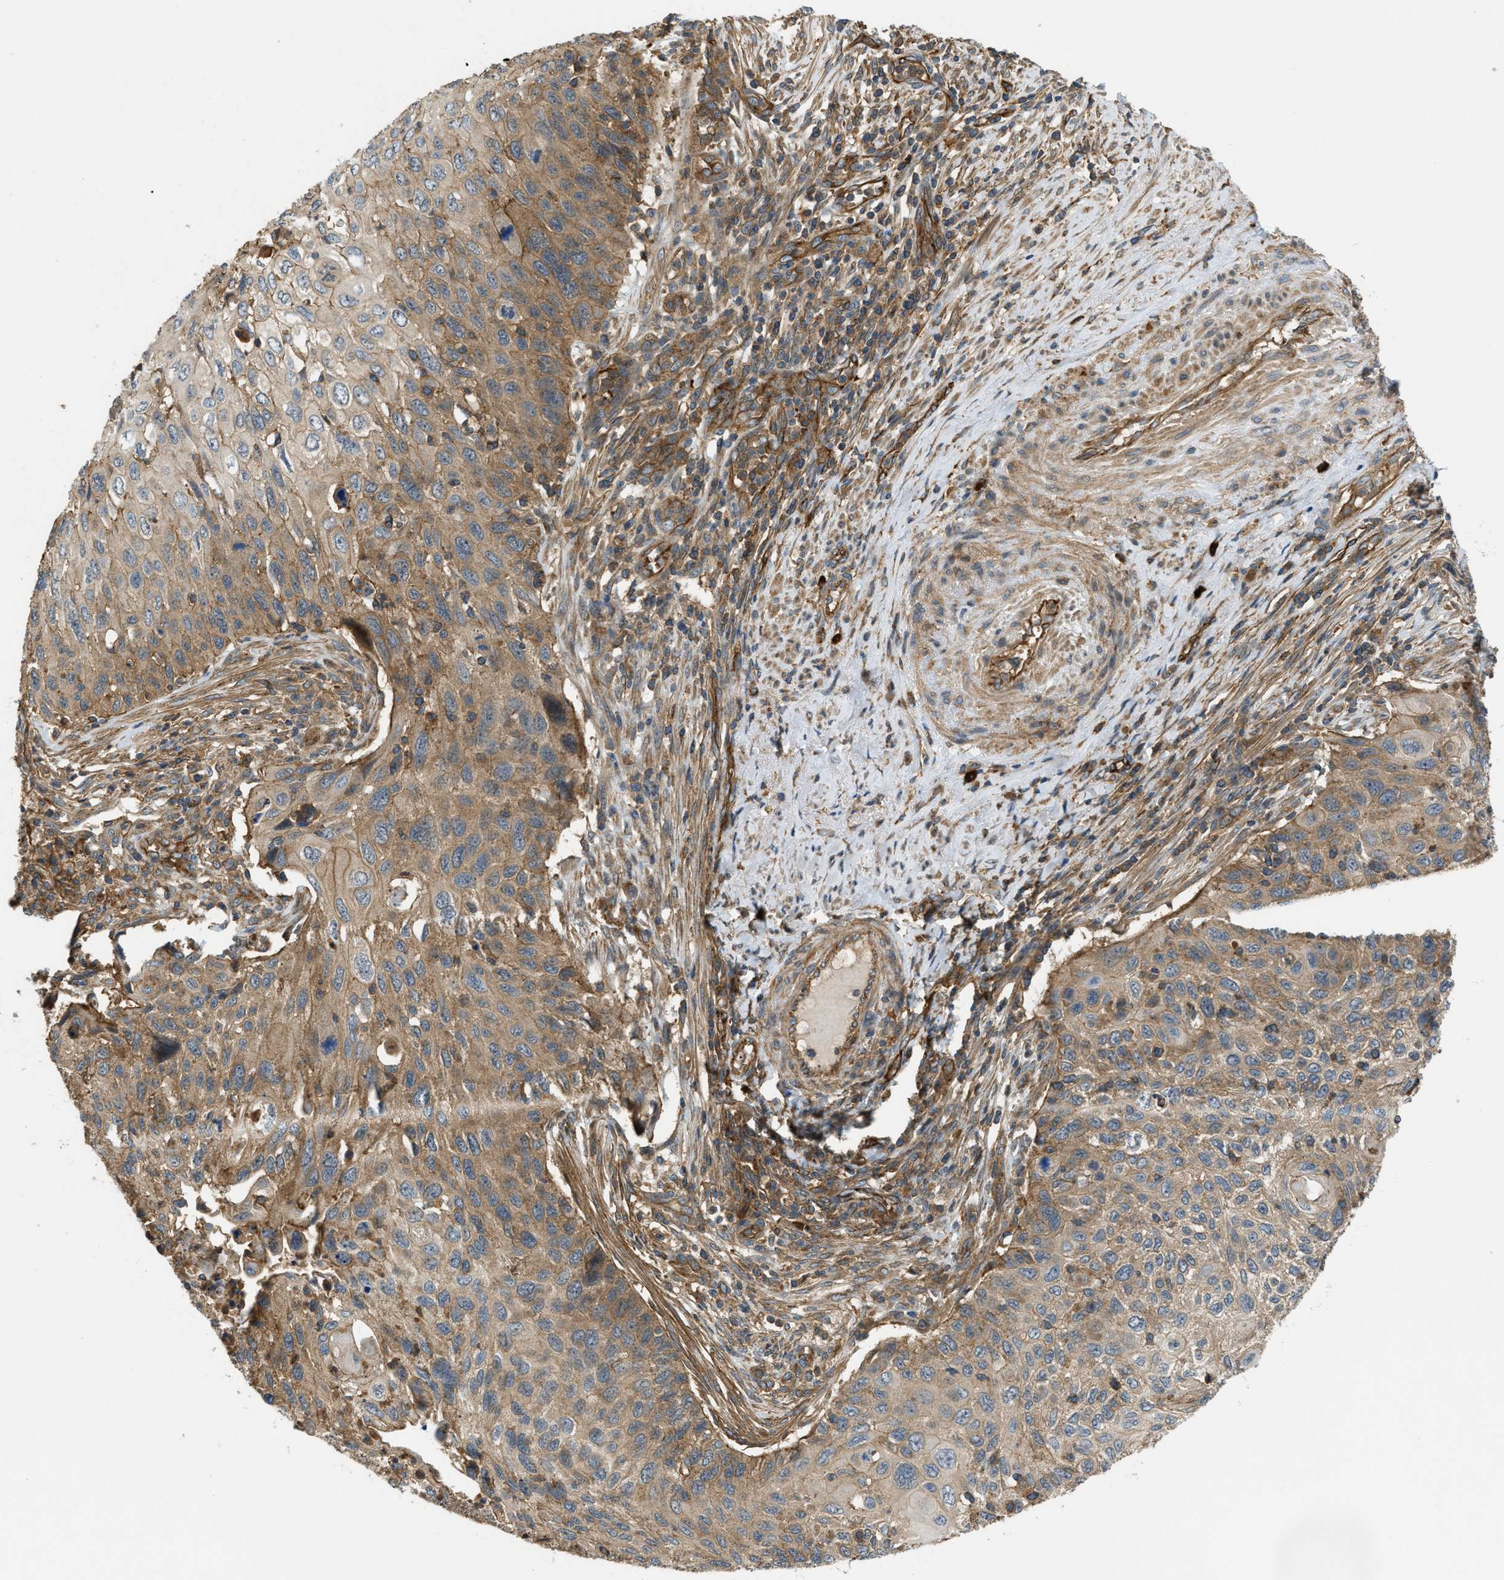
{"staining": {"intensity": "moderate", "quantity": ">75%", "location": "cytoplasmic/membranous"}, "tissue": "cervical cancer", "cell_type": "Tumor cells", "image_type": "cancer", "snomed": [{"axis": "morphology", "description": "Squamous cell carcinoma, NOS"}, {"axis": "topography", "description": "Cervix"}], "caption": "Immunohistochemistry (IHC) of cervical cancer (squamous cell carcinoma) demonstrates medium levels of moderate cytoplasmic/membranous staining in about >75% of tumor cells. (DAB IHC, brown staining for protein, blue staining for nuclei).", "gene": "BAG4", "patient": {"sex": "female", "age": 70}}